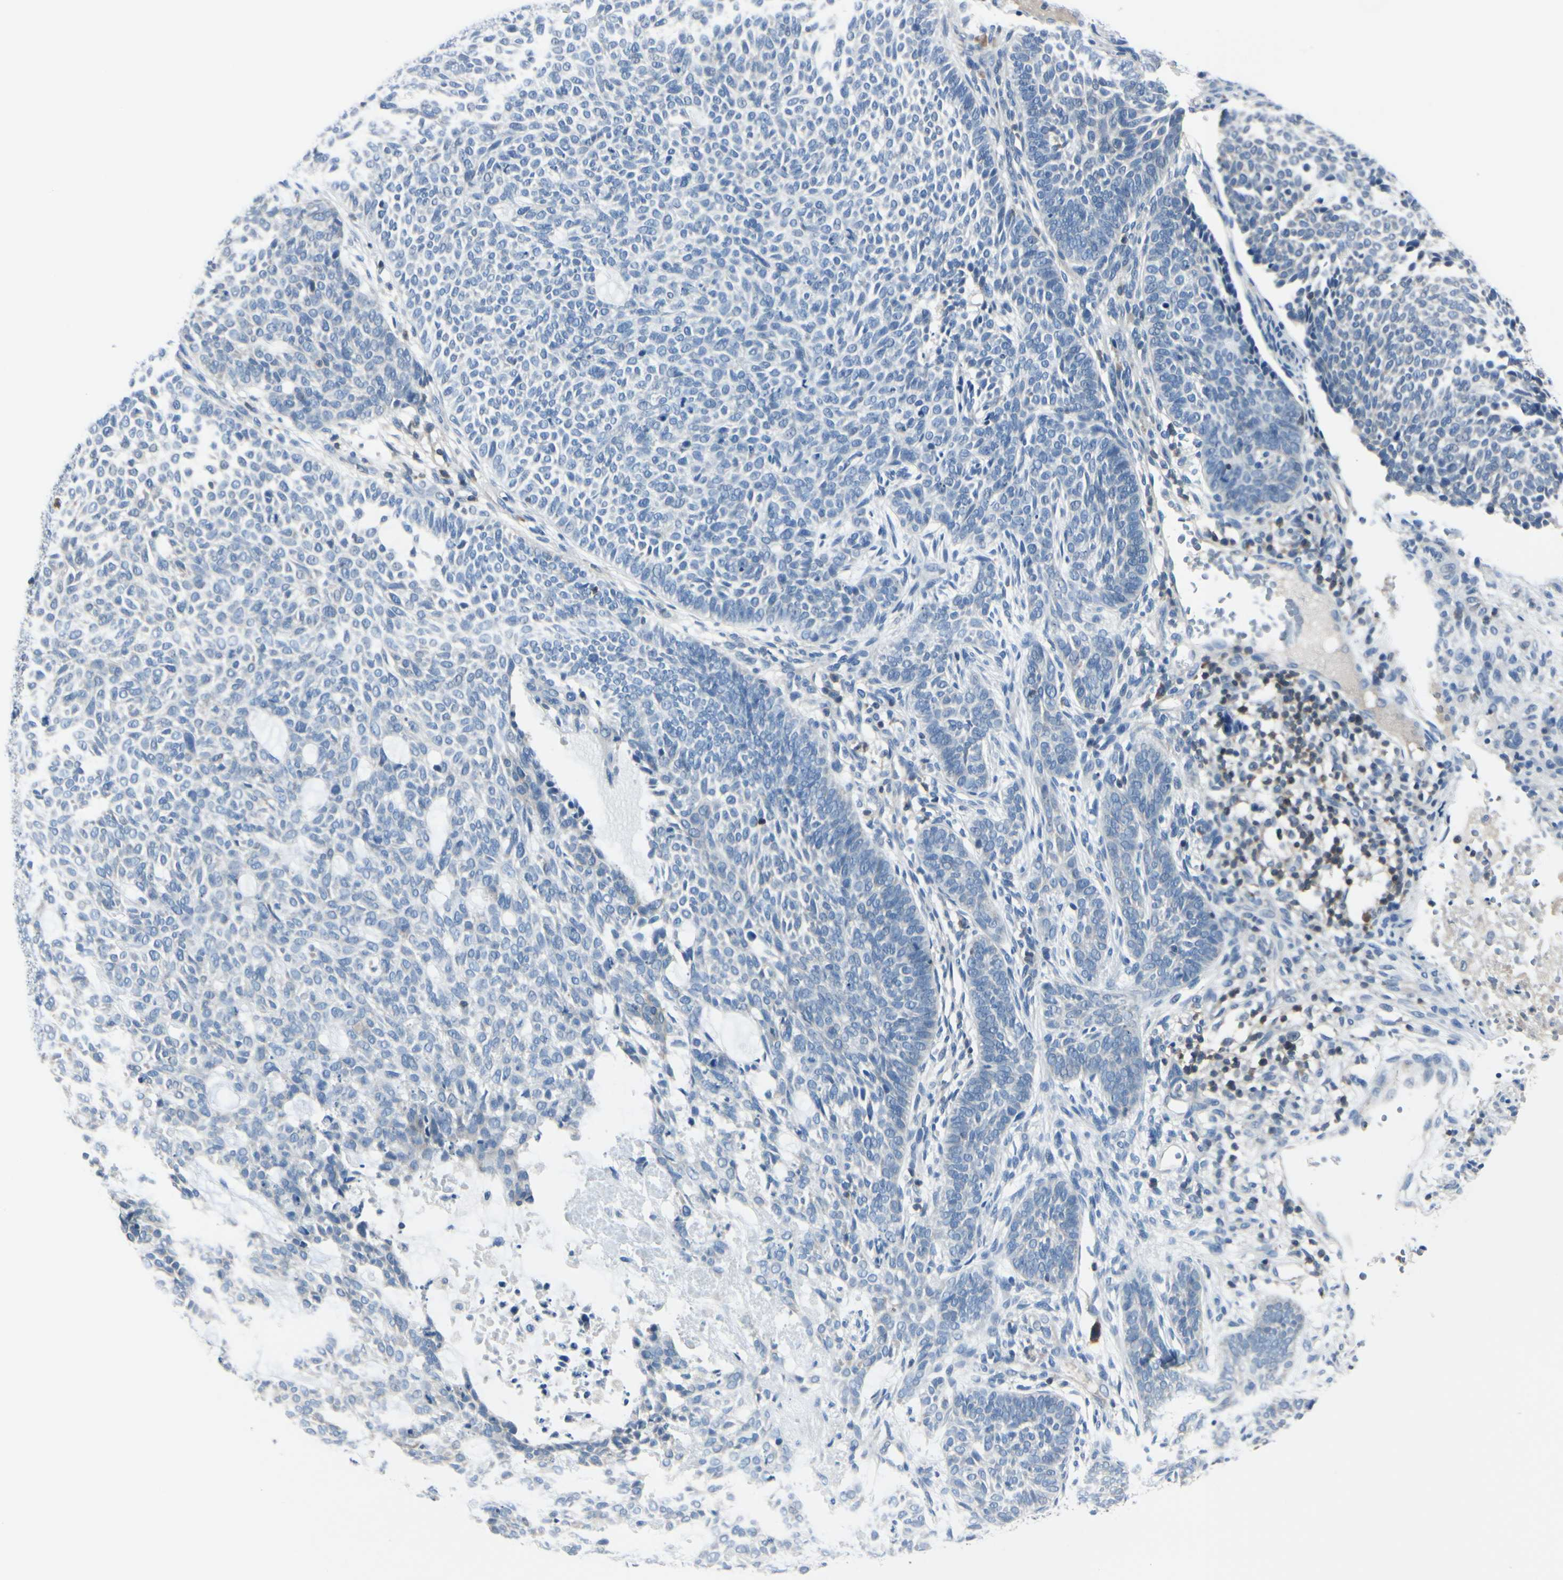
{"staining": {"intensity": "negative", "quantity": "none", "location": "none"}, "tissue": "skin cancer", "cell_type": "Tumor cells", "image_type": "cancer", "snomed": [{"axis": "morphology", "description": "Basal cell carcinoma"}, {"axis": "topography", "description": "Skin"}], "caption": "DAB immunohistochemical staining of skin cancer (basal cell carcinoma) shows no significant staining in tumor cells.", "gene": "SLC9A3R1", "patient": {"sex": "male", "age": 87}}